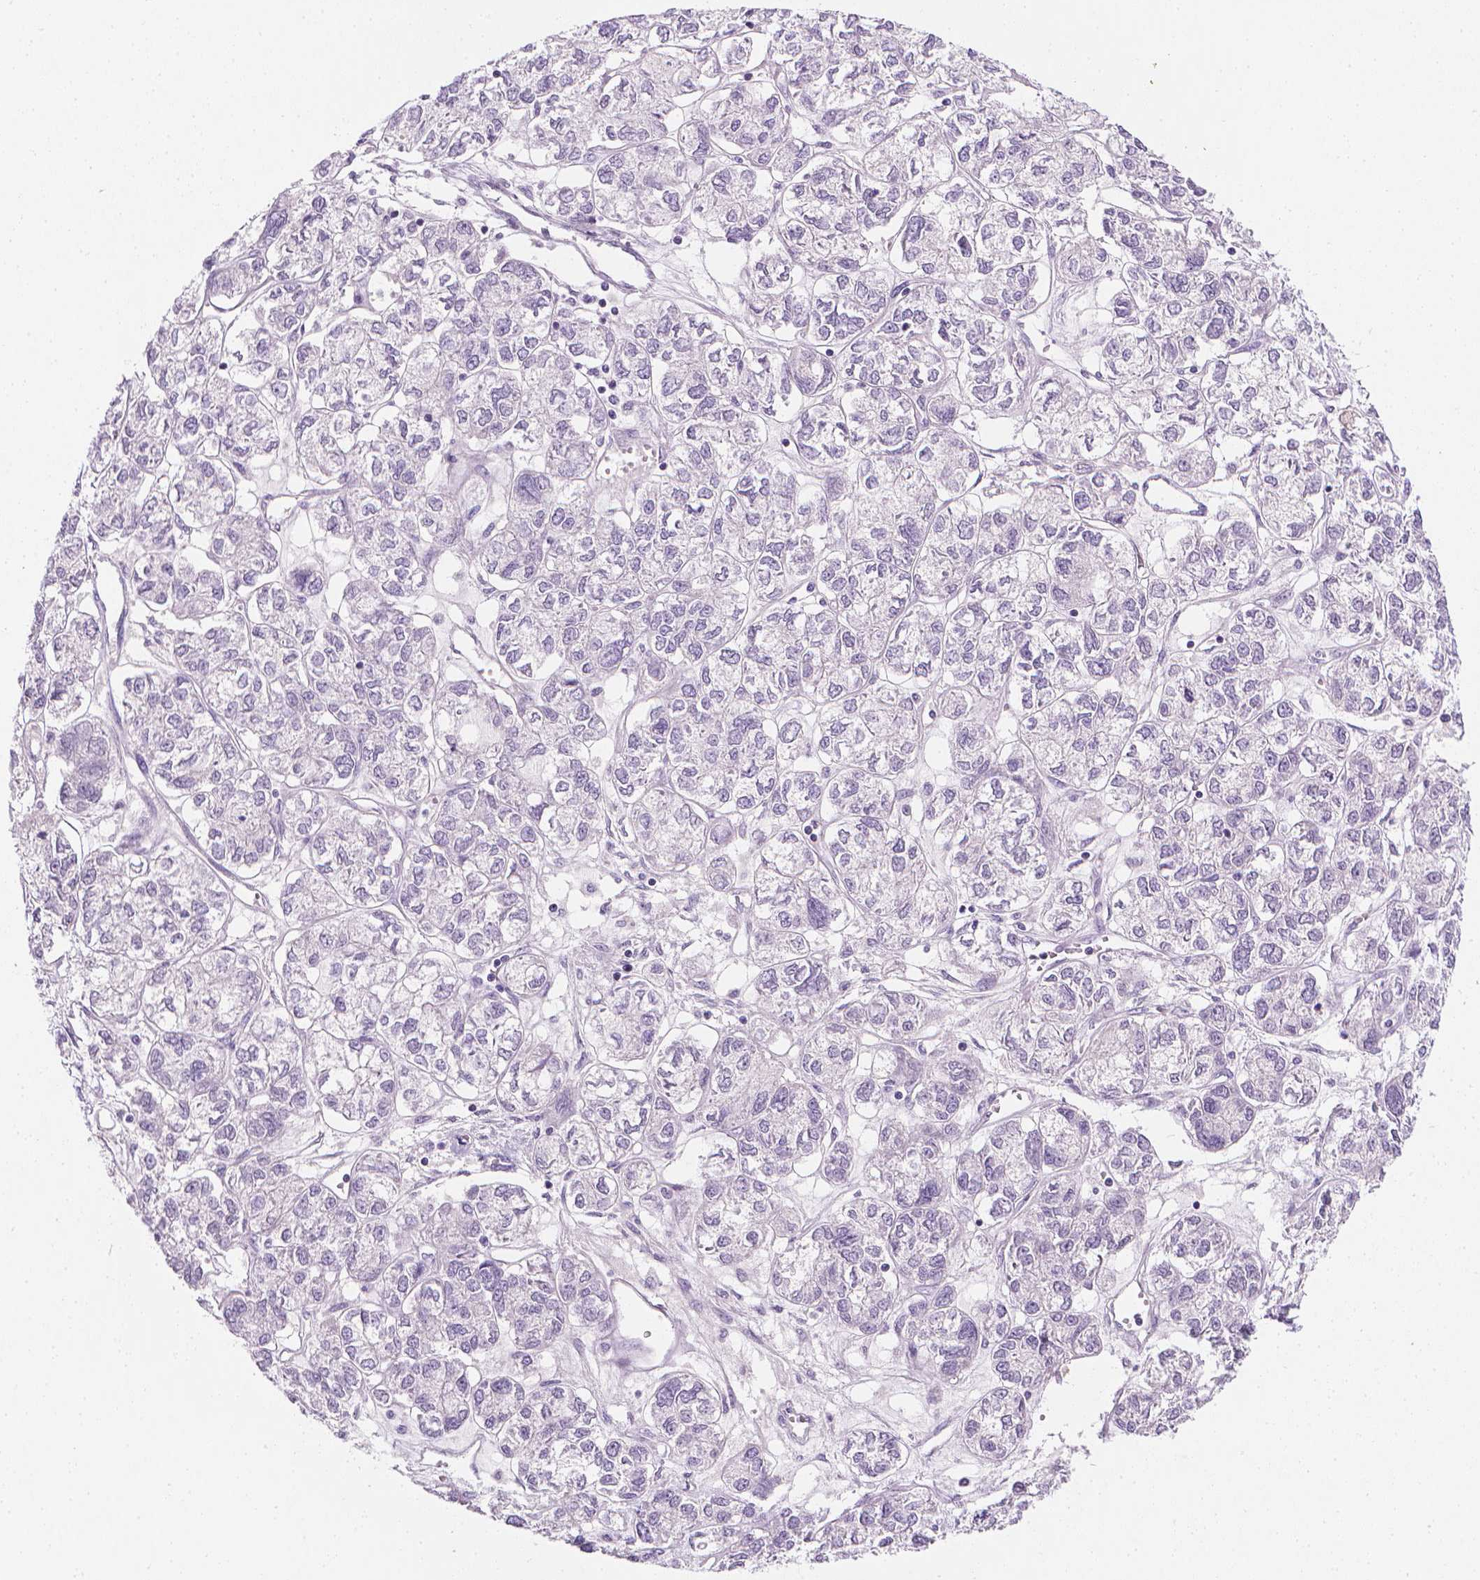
{"staining": {"intensity": "negative", "quantity": "none", "location": "none"}, "tissue": "ovarian cancer", "cell_type": "Tumor cells", "image_type": "cancer", "snomed": [{"axis": "morphology", "description": "Carcinoma, endometroid"}, {"axis": "topography", "description": "Ovary"}], "caption": "Immunohistochemical staining of human endometroid carcinoma (ovarian) displays no significant expression in tumor cells.", "gene": "DCAF8L1", "patient": {"sex": "female", "age": 64}}